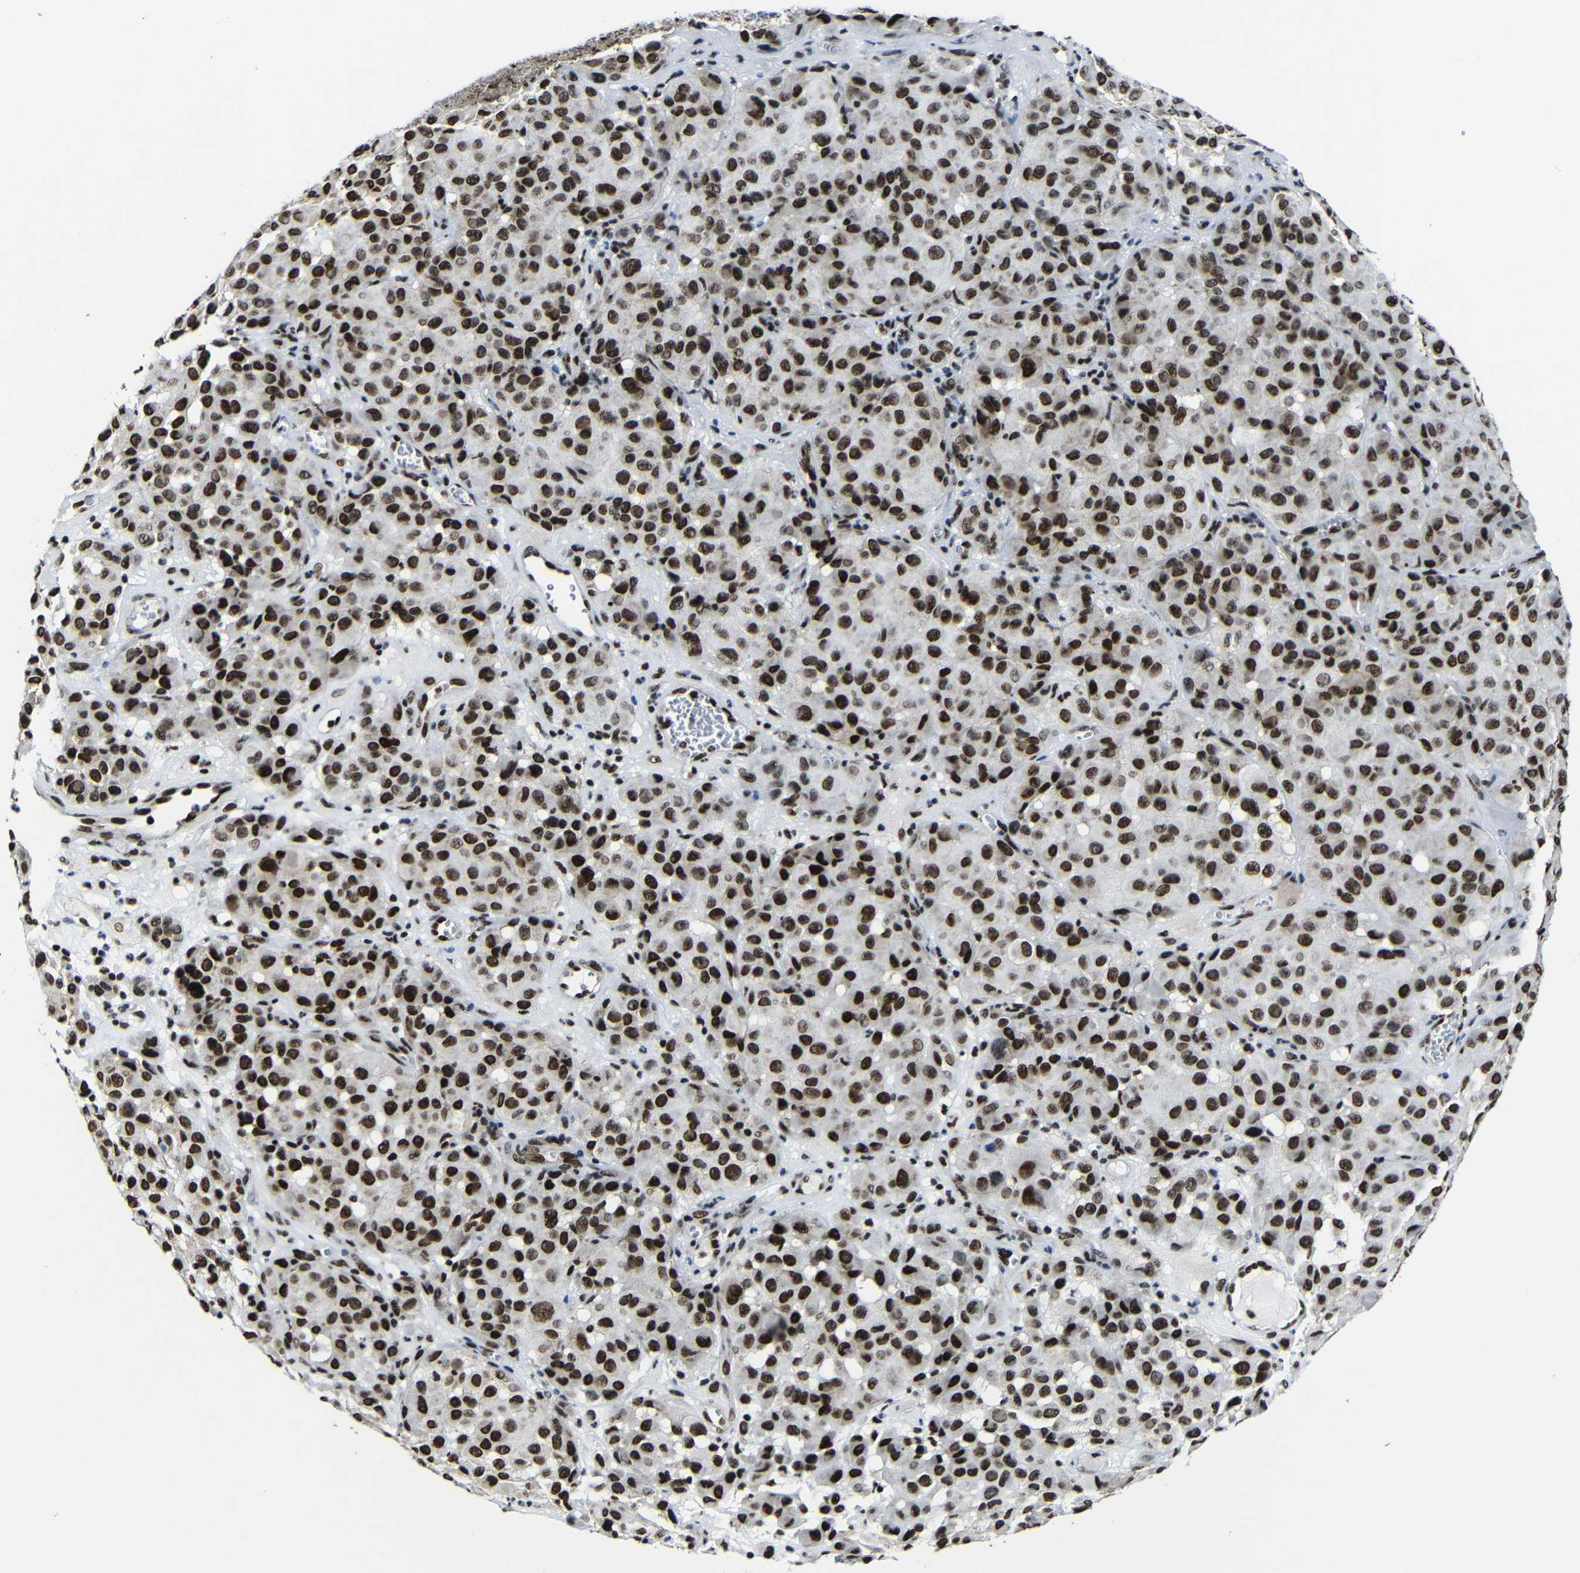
{"staining": {"intensity": "strong", "quantity": ">75%", "location": "nuclear"}, "tissue": "melanoma", "cell_type": "Tumor cells", "image_type": "cancer", "snomed": [{"axis": "morphology", "description": "Malignant melanoma, NOS"}, {"axis": "topography", "description": "Skin"}], "caption": "Protein expression by immunohistochemistry (IHC) demonstrates strong nuclear staining in approximately >75% of tumor cells in melanoma.", "gene": "PTBP1", "patient": {"sex": "female", "age": 21}}